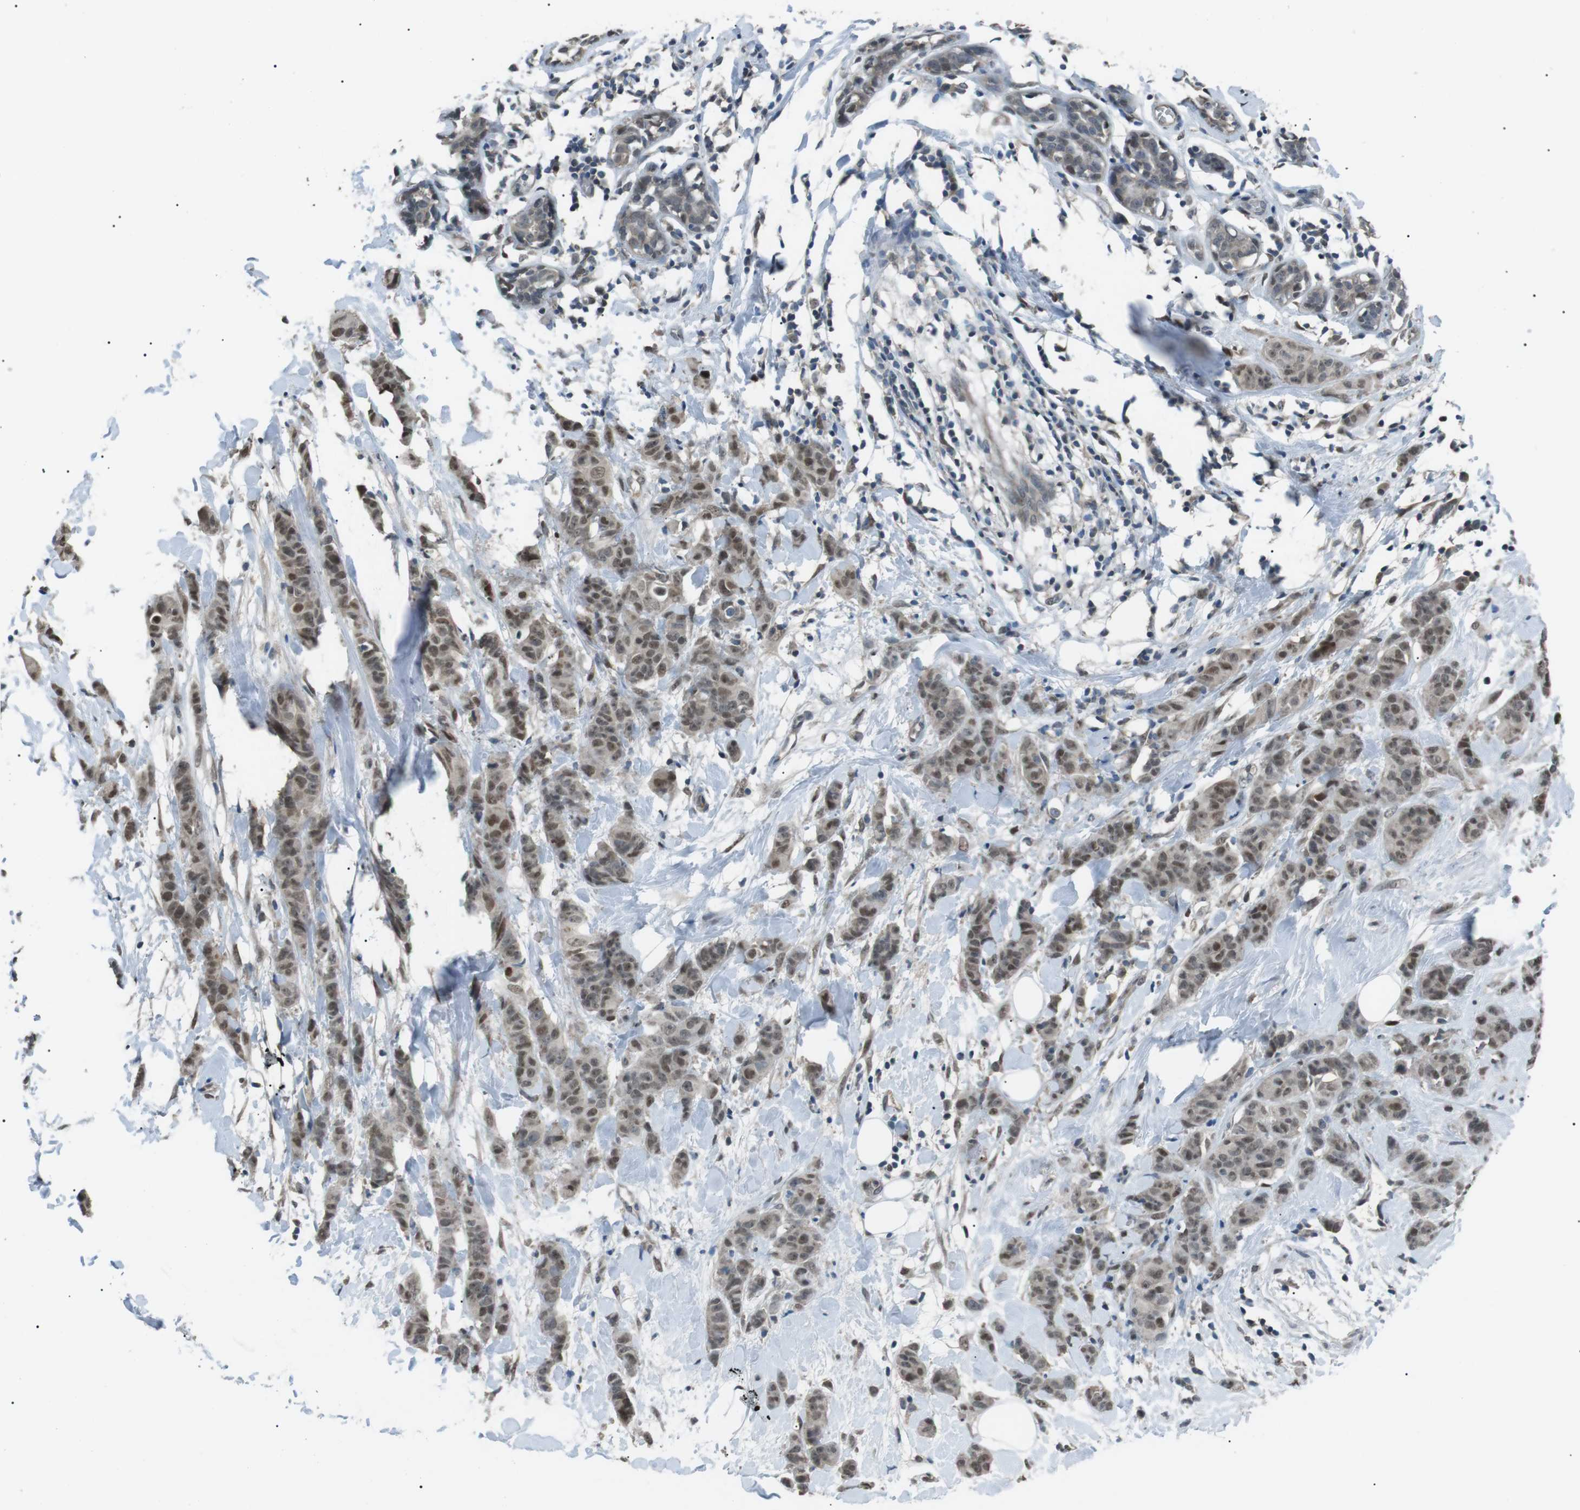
{"staining": {"intensity": "weak", "quantity": ">75%", "location": "nuclear"}, "tissue": "breast cancer", "cell_type": "Tumor cells", "image_type": "cancer", "snomed": [{"axis": "morphology", "description": "Normal tissue, NOS"}, {"axis": "morphology", "description": "Duct carcinoma"}, {"axis": "topography", "description": "Breast"}], "caption": "A brown stain labels weak nuclear expression of a protein in human breast intraductal carcinoma tumor cells.", "gene": "SRPK2", "patient": {"sex": "female", "age": 40}}